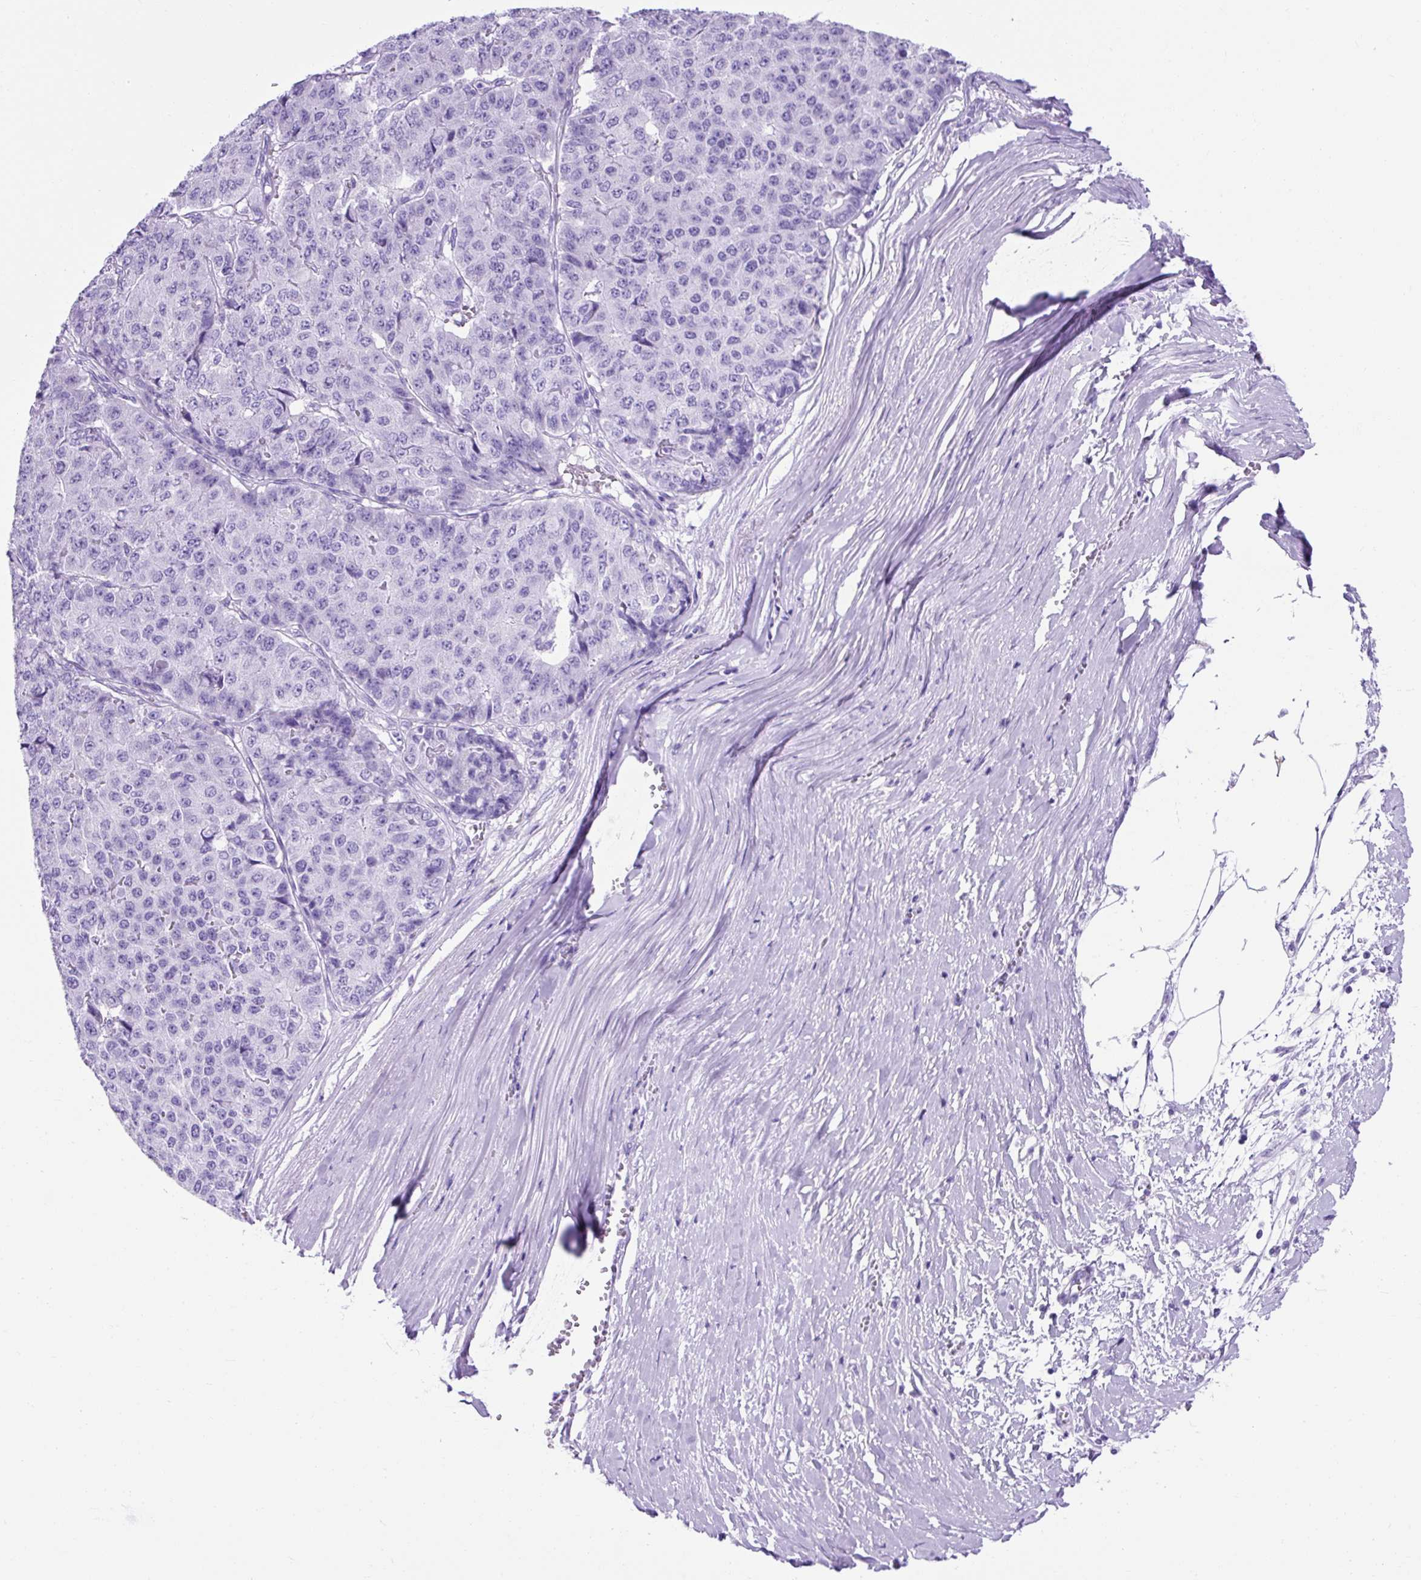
{"staining": {"intensity": "negative", "quantity": "none", "location": "none"}, "tissue": "pancreatic cancer", "cell_type": "Tumor cells", "image_type": "cancer", "snomed": [{"axis": "morphology", "description": "Adenocarcinoma, NOS"}, {"axis": "topography", "description": "Pancreas"}], "caption": "An immunohistochemistry histopathology image of pancreatic cancer is shown. There is no staining in tumor cells of pancreatic cancer.", "gene": "KRT12", "patient": {"sex": "male", "age": 50}}